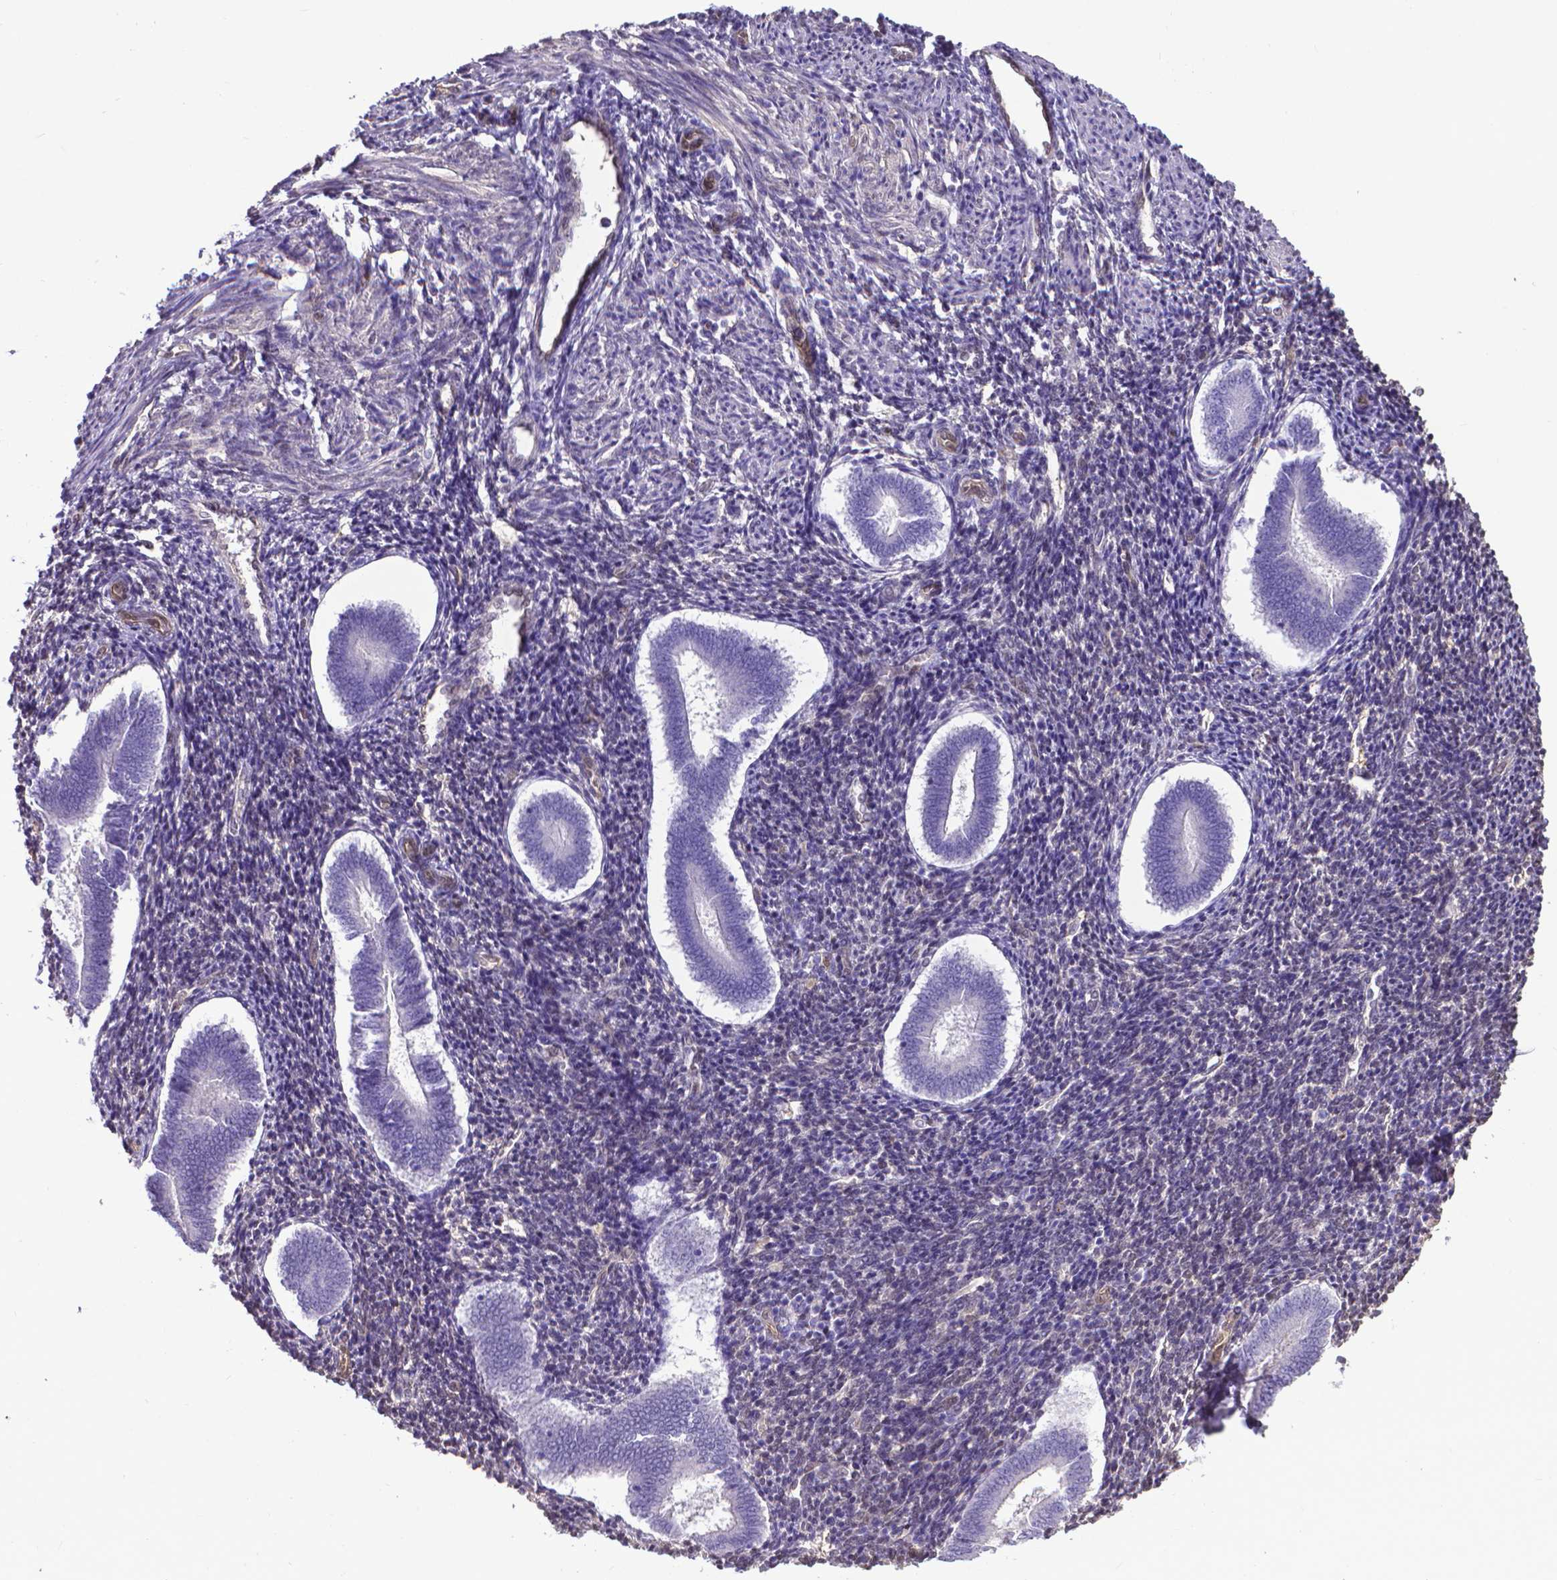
{"staining": {"intensity": "negative", "quantity": "none", "location": "none"}, "tissue": "endometrium", "cell_type": "Cells in endometrial stroma", "image_type": "normal", "snomed": [{"axis": "morphology", "description": "Normal tissue, NOS"}, {"axis": "topography", "description": "Endometrium"}], "caption": "Immunohistochemical staining of benign human endometrium exhibits no significant positivity in cells in endometrial stroma.", "gene": "CLIC4", "patient": {"sex": "female", "age": 25}}